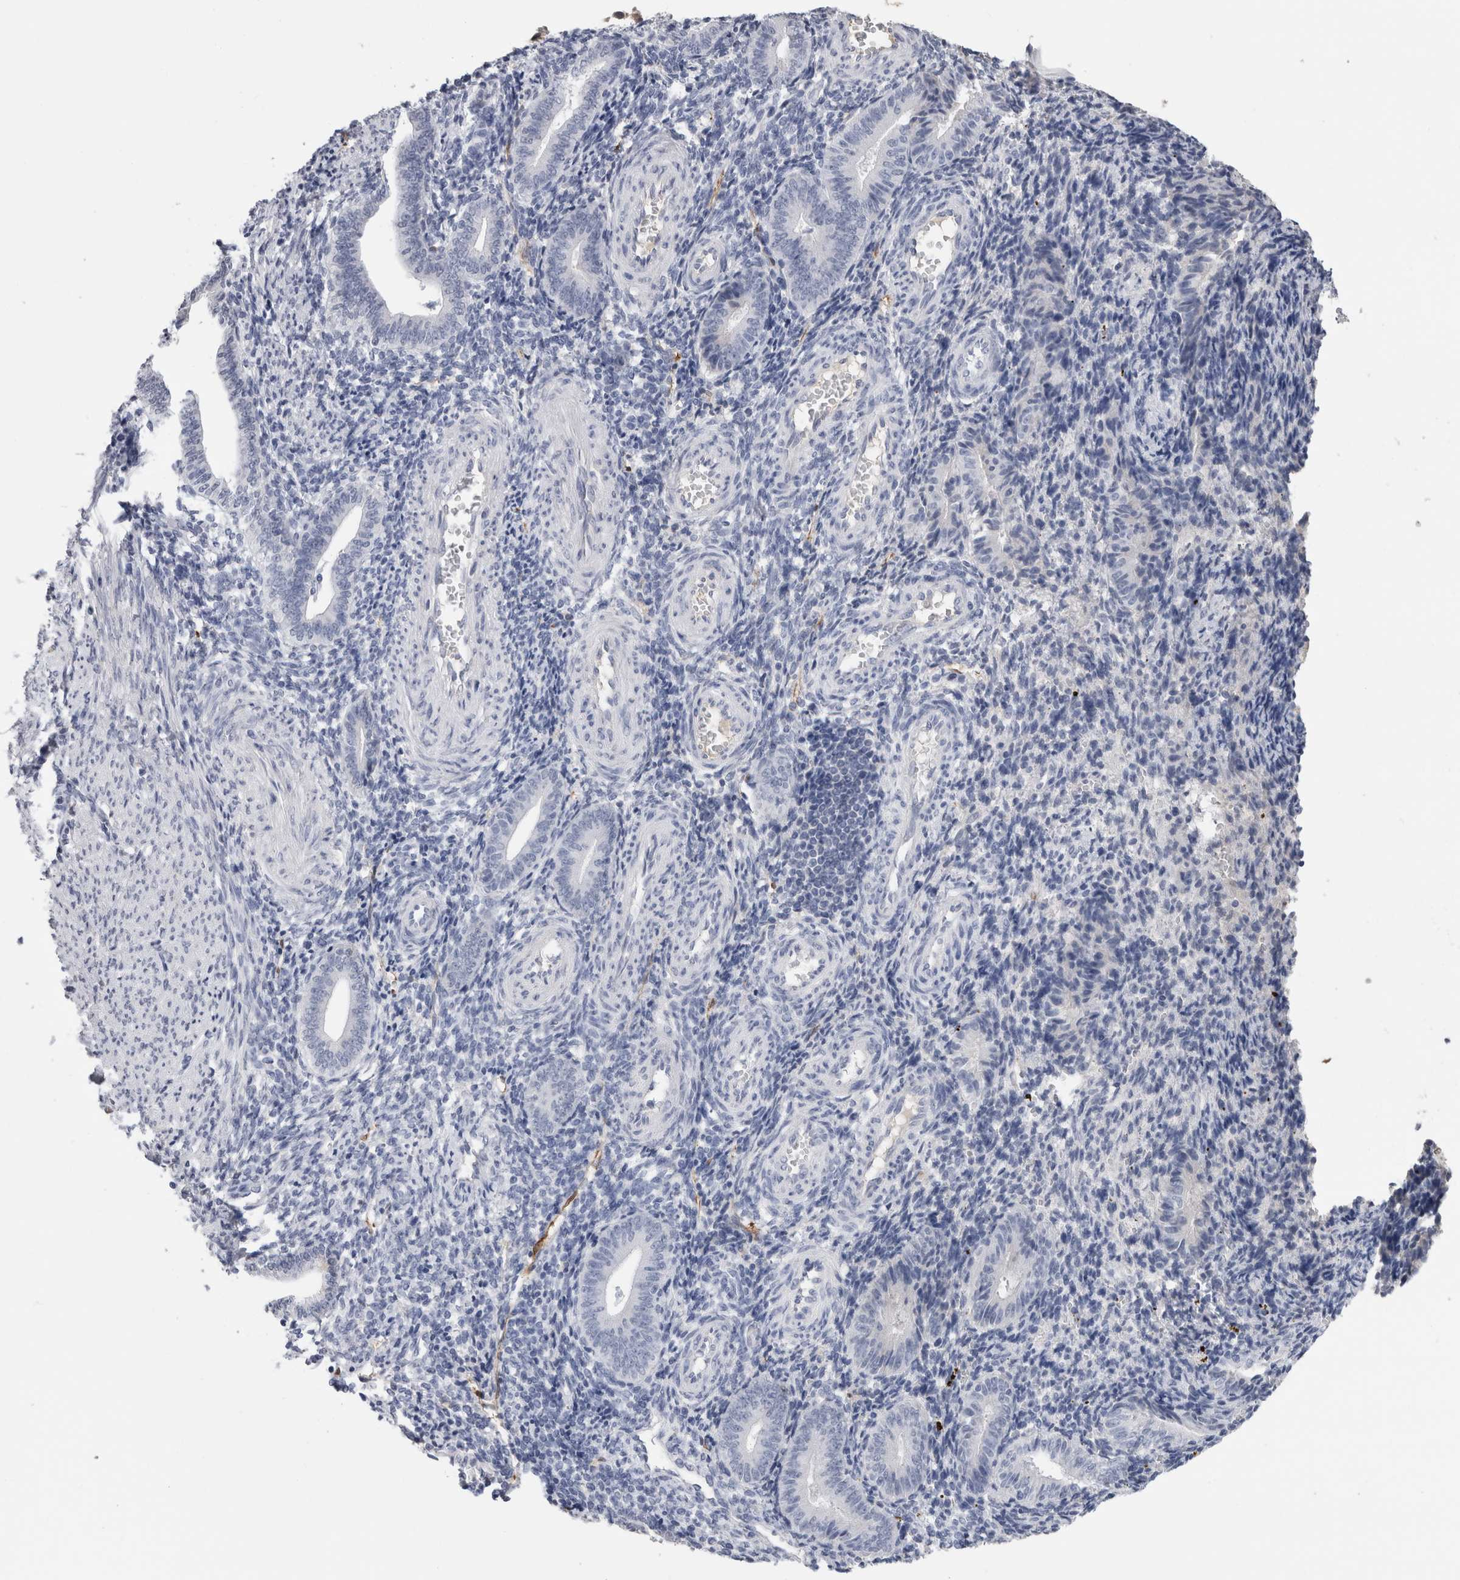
{"staining": {"intensity": "negative", "quantity": "none", "location": "none"}, "tissue": "endometrium", "cell_type": "Cells in endometrial stroma", "image_type": "normal", "snomed": [{"axis": "morphology", "description": "Normal tissue, NOS"}, {"axis": "topography", "description": "Uterus"}, {"axis": "topography", "description": "Endometrium"}], "caption": "Human endometrium stained for a protein using immunohistochemistry exhibits no positivity in cells in endometrial stroma.", "gene": "FABP4", "patient": {"sex": "female", "age": 33}}